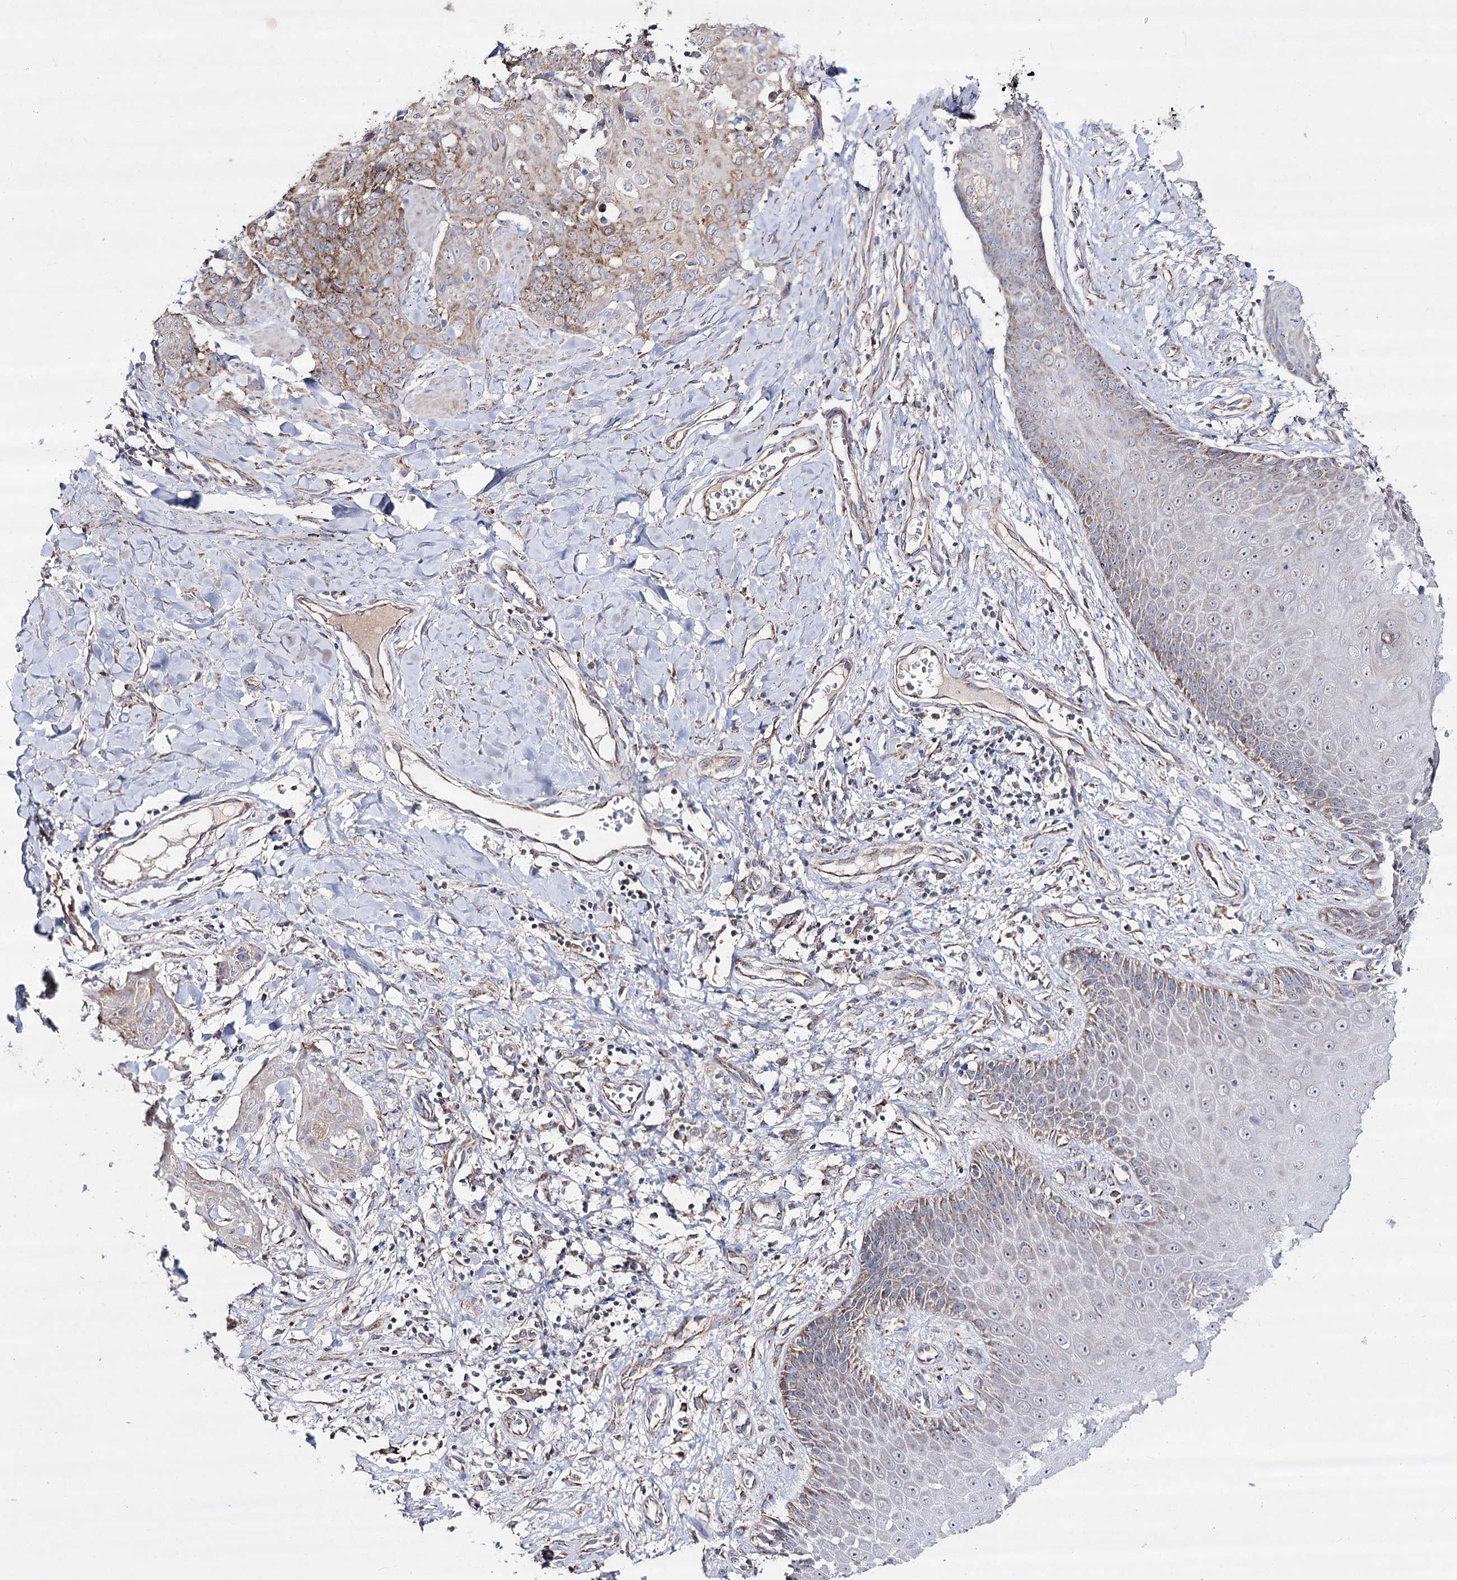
{"staining": {"intensity": "moderate", "quantity": ">75%", "location": "cytoplasmic/membranous"}, "tissue": "skin cancer", "cell_type": "Tumor cells", "image_type": "cancer", "snomed": [{"axis": "morphology", "description": "Squamous cell carcinoma, NOS"}, {"axis": "topography", "description": "Skin"}, {"axis": "topography", "description": "Vulva"}], "caption": "Skin cancer stained with a protein marker displays moderate staining in tumor cells.", "gene": "NADK2", "patient": {"sex": "female", "age": 85}}